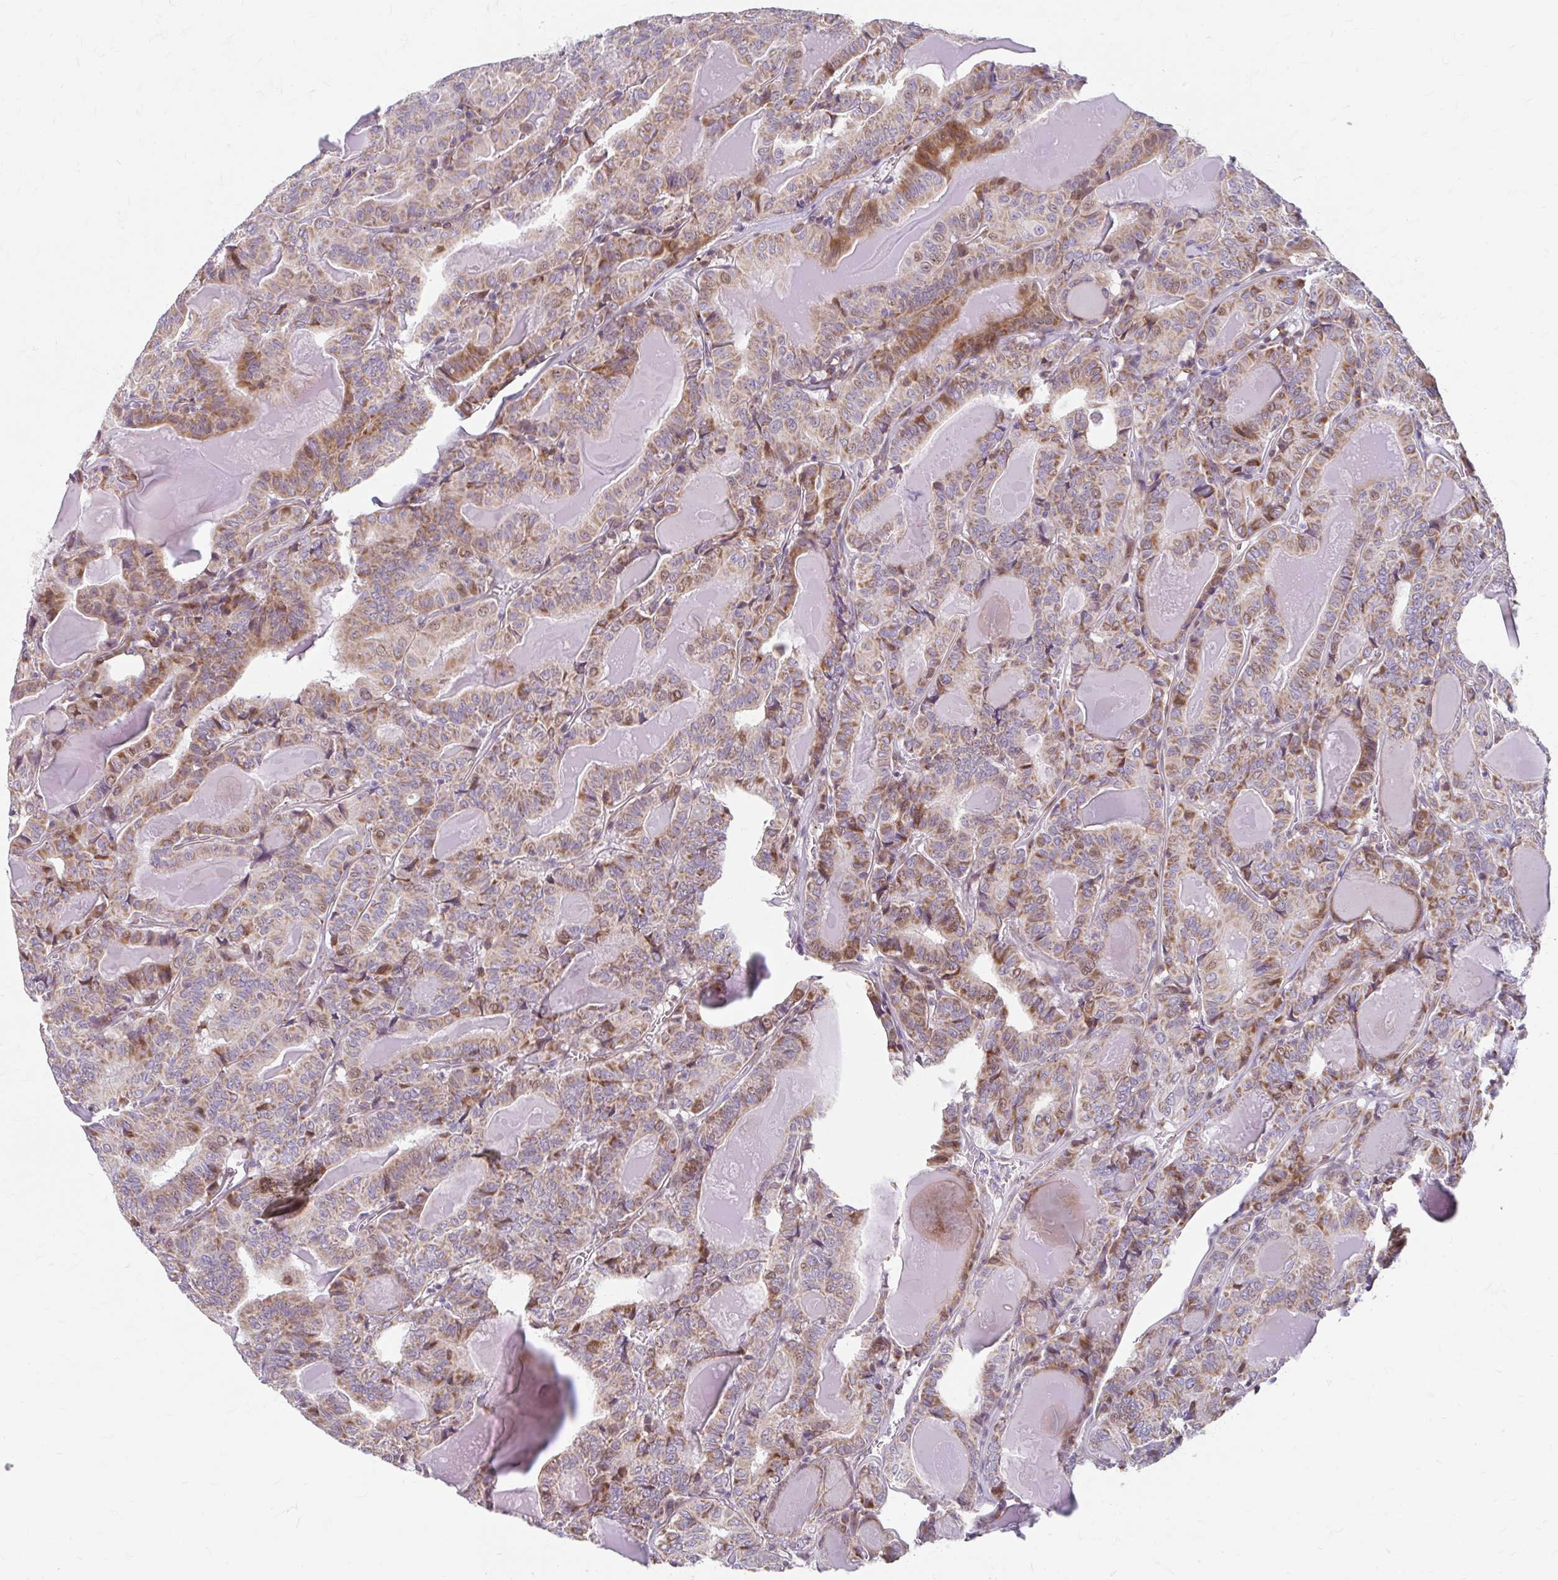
{"staining": {"intensity": "moderate", "quantity": "25%-75%", "location": "cytoplasmic/membranous"}, "tissue": "thyroid cancer", "cell_type": "Tumor cells", "image_type": "cancer", "snomed": [{"axis": "morphology", "description": "Papillary adenocarcinoma, NOS"}, {"axis": "topography", "description": "Thyroid gland"}], "caption": "Moderate cytoplasmic/membranous positivity for a protein is seen in about 25%-75% of tumor cells of thyroid cancer (papillary adenocarcinoma) using immunohistochemistry (IHC).", "gene": "BEAN1", "patient": {"sex": "female", "age": 72}}